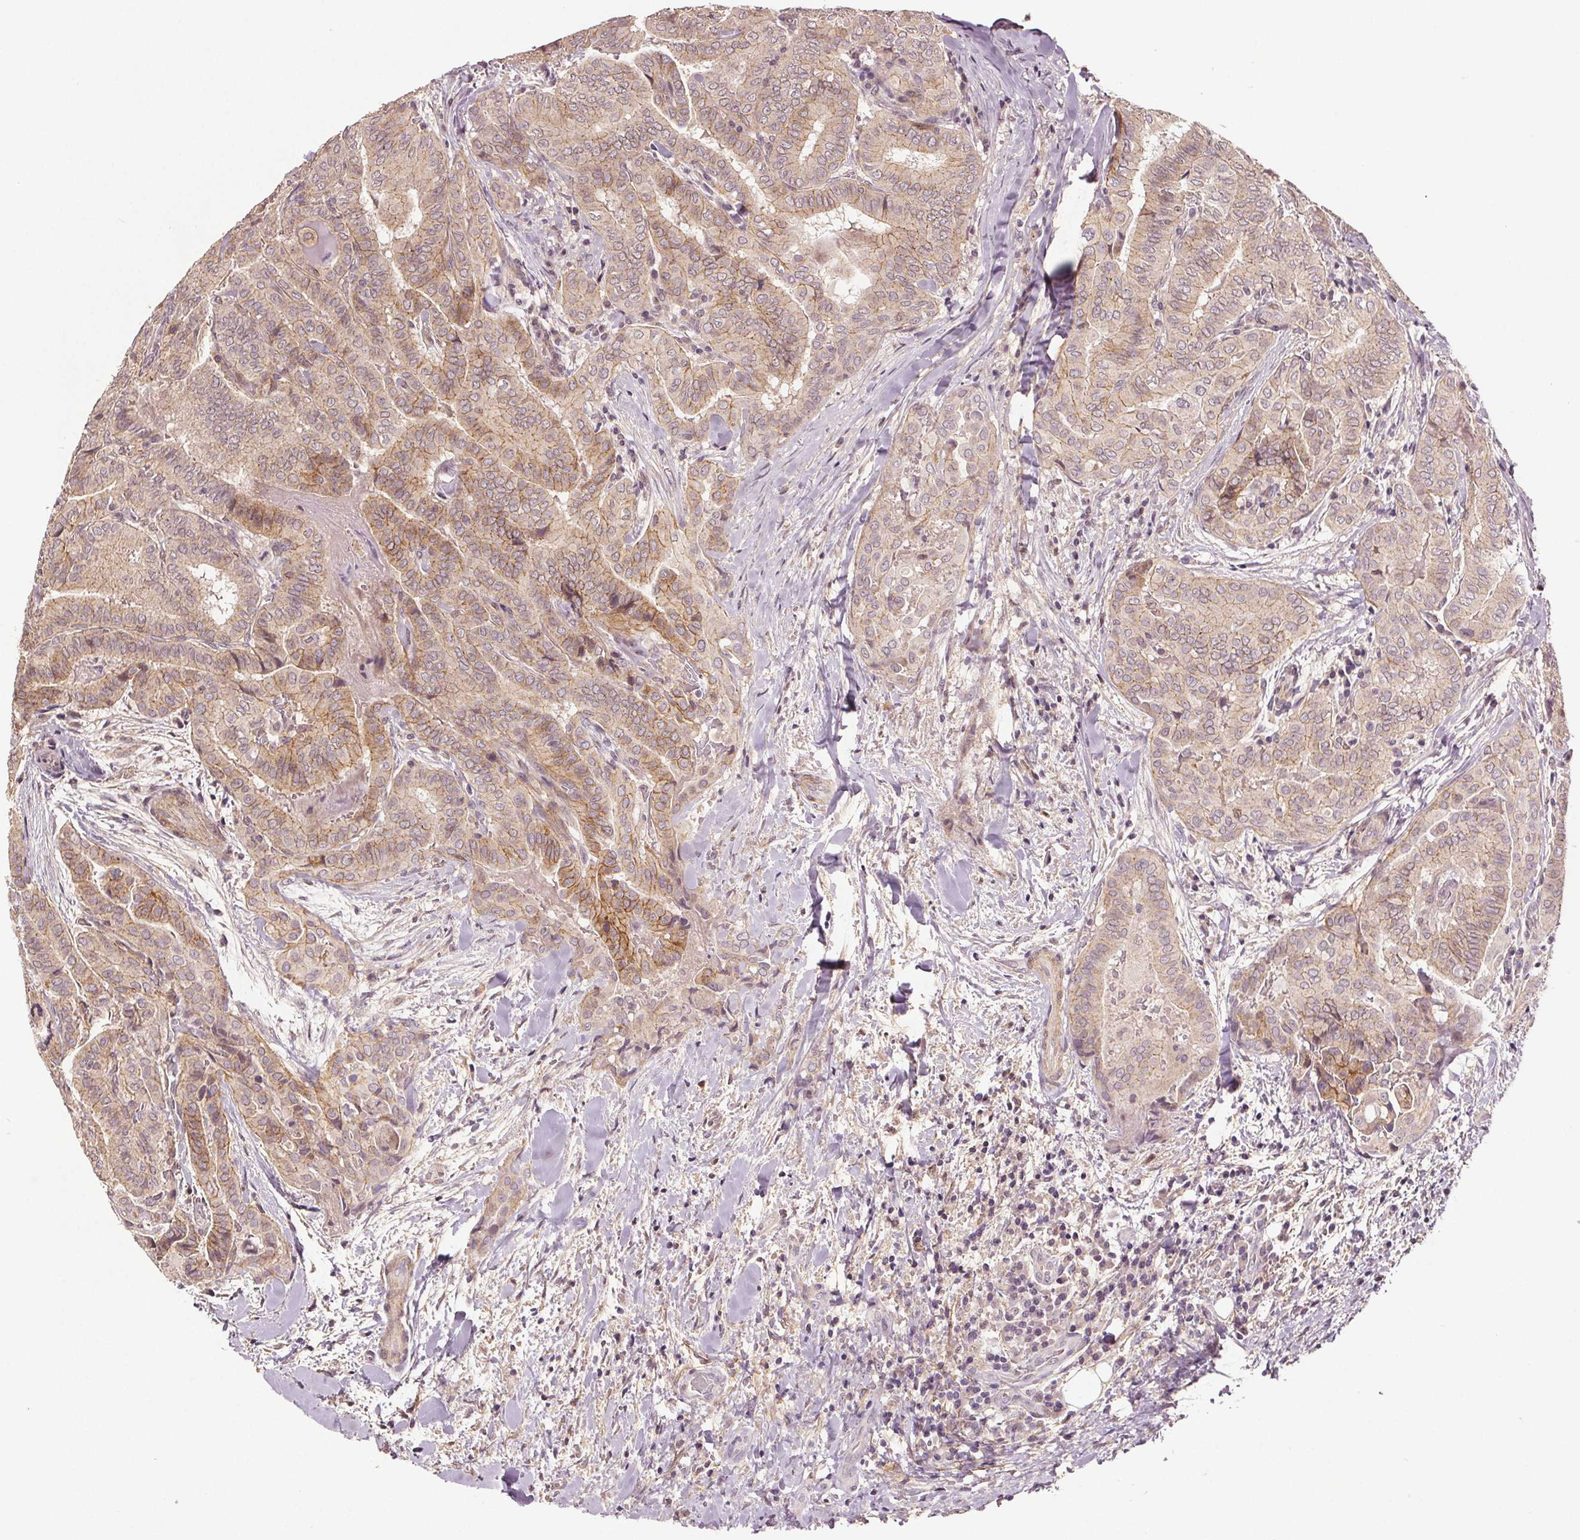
{"staining": {"intensity": "moderate", "quantity": "25%-75%", "location": "cytoplasmic/membranous"}, "tissue": "thyroid cancer", "cell_type": "Tumor cells", "image_type": "cancer", "snomed": [{"axis": "morphology", "description": "Papillary adenocarcinoma, NOS"}, {"axis": "topography", "description": "Thyroid gland"}], "caption": "This photomicrograph demonstrates immunohistochemistry staining of papillary adenocarcinoma (thyroid), with medium moderate cytoplasmic/membranous positivity in about 25%-75% of tumor cells.", "gene": "EPHB3", "patient": {"sex": "female", "age": 61}}